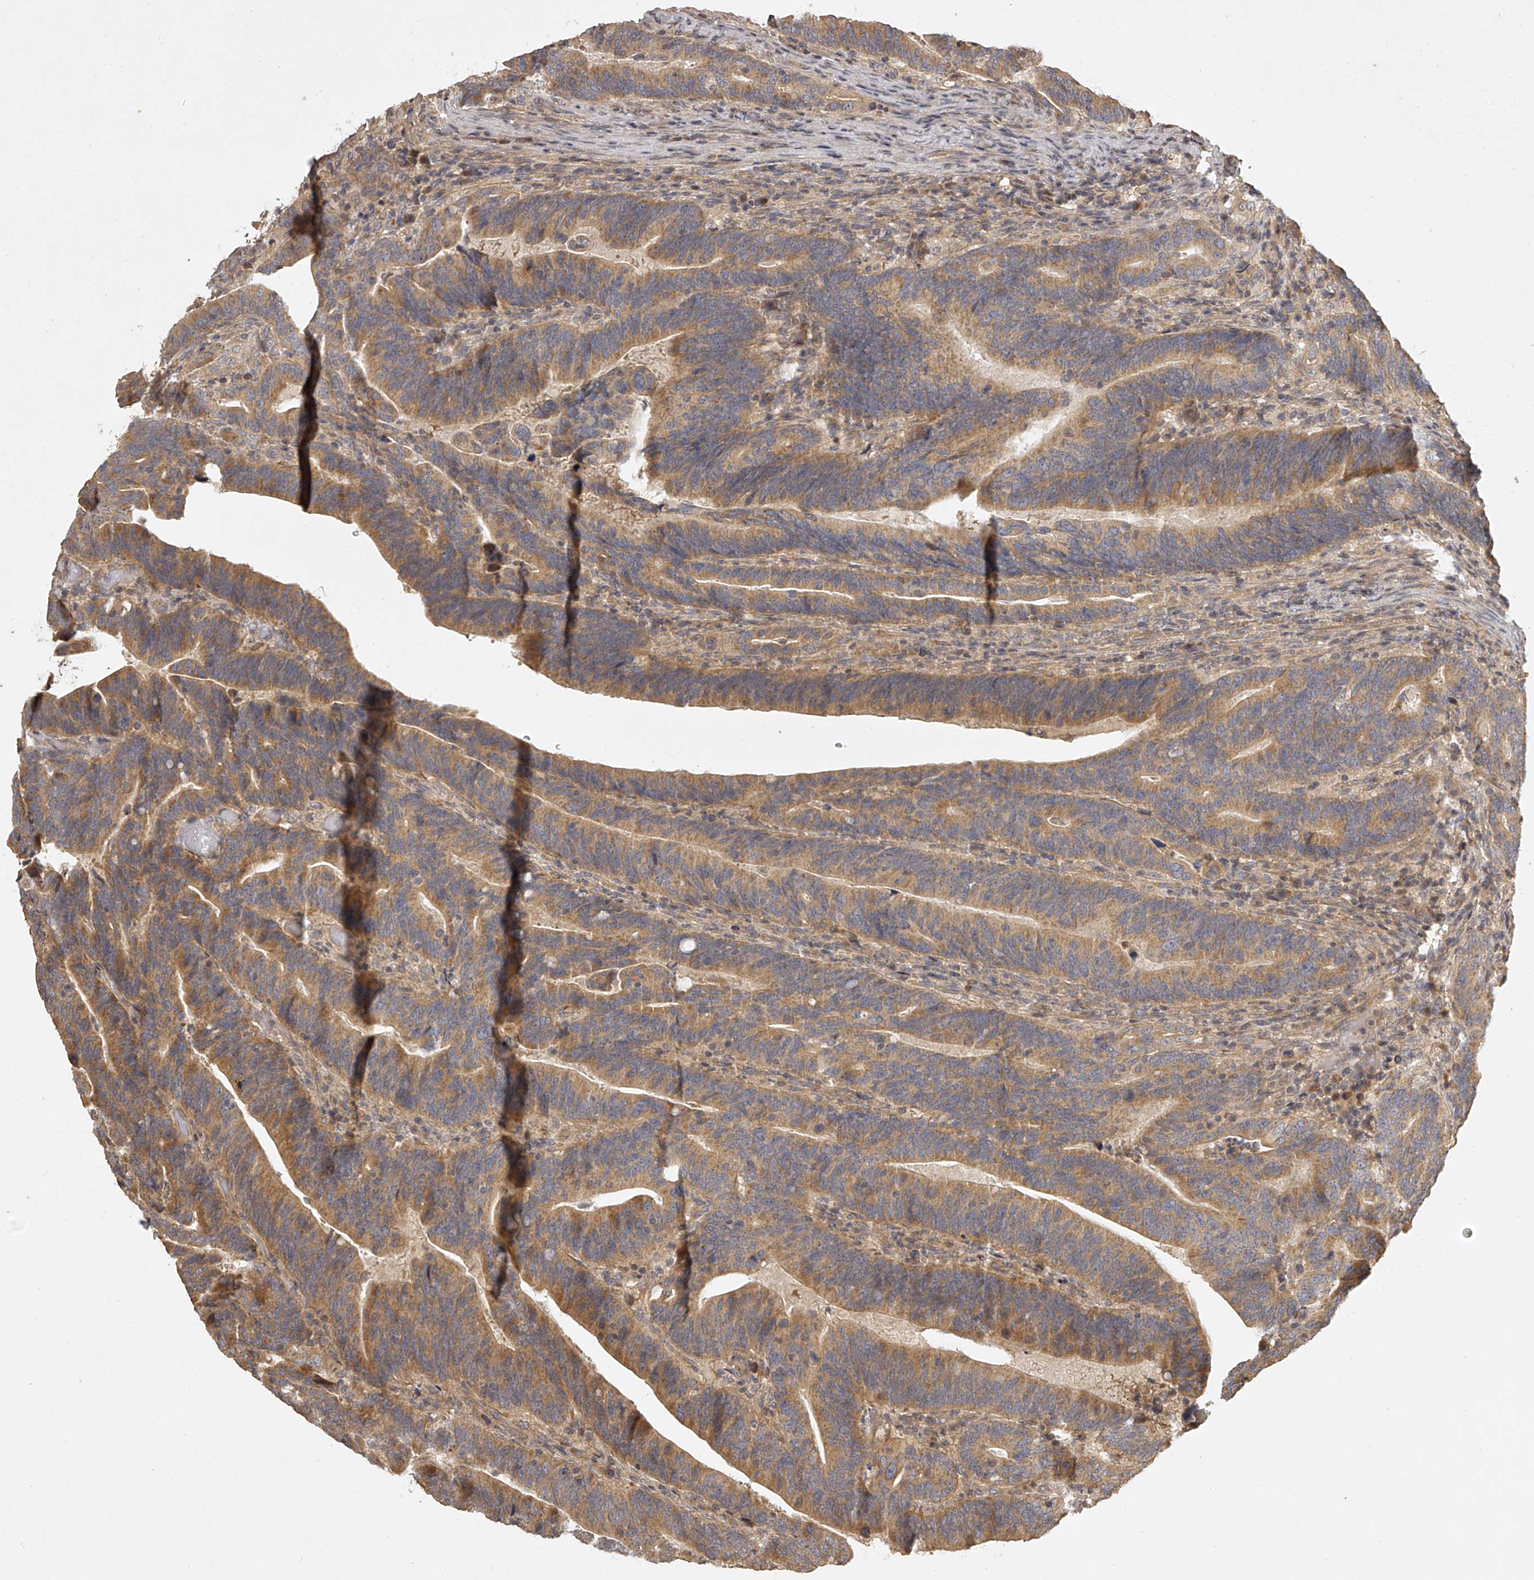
{"staining": {"intensity": "moderate", "quantity": ">75%", "location": "cytoplasmic/membranous"}, "tissue": "colorectal cancer", "cell_type": "Tumor cells", "image_type": "cancer", "snomed": [{"axis": "morphology", "description": "Adenocarcinoma, NOS"}, {"axis": "topography", "description": "Colon"}], "caption": "This is a micrograph of IHC staining of colorectal cancer (adenocarcinoma), which shows moderate positivity in the cytoplasmic/membranous of tumor cells.", "gene": "NFS1", "patient": {"sex": "female", "age": 66}}